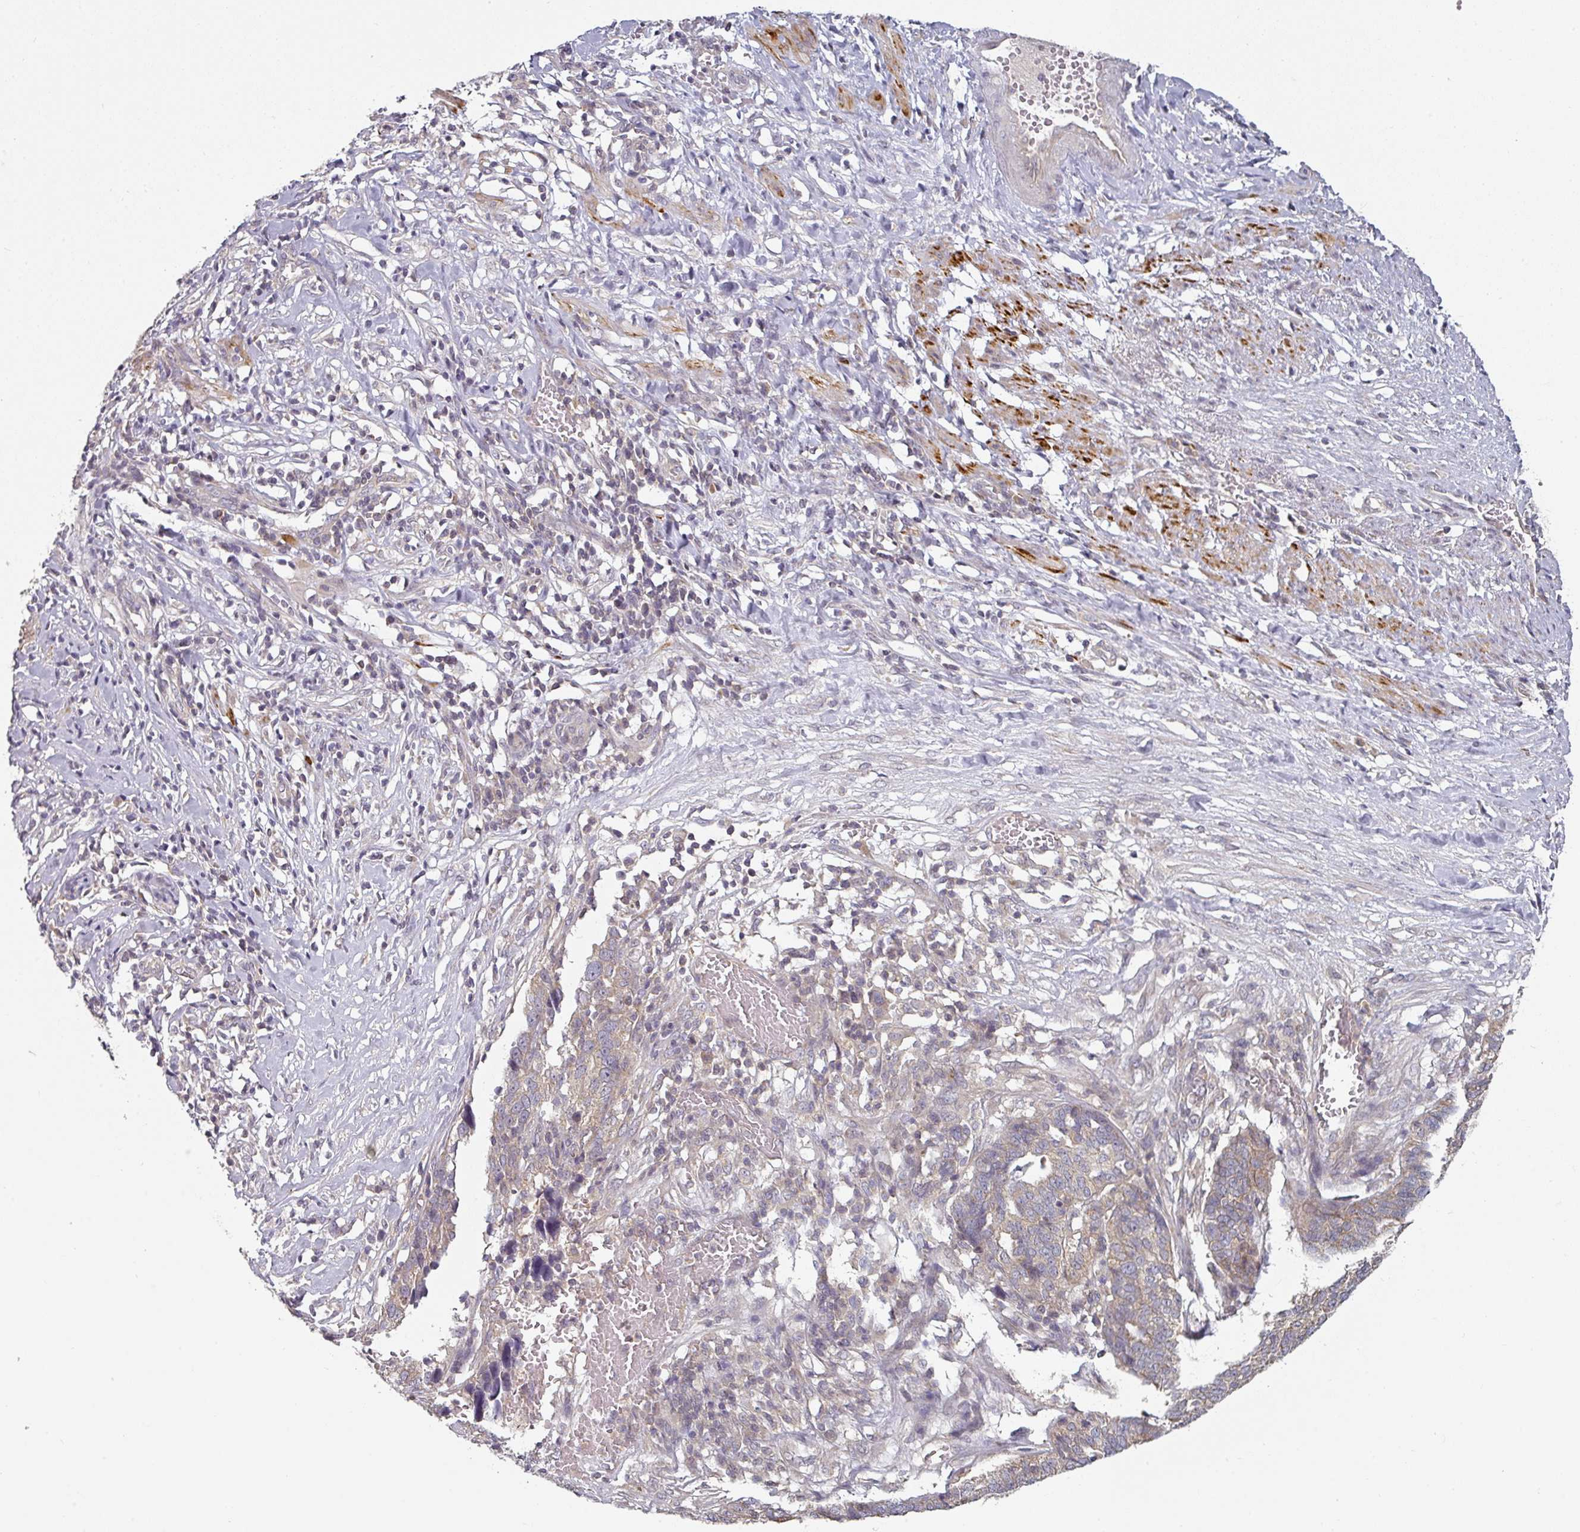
{"staining": {"intensity": "weak", "quantity": "<25%", "location": "cytoplasmic/membranous"}, "tissue": "ovarian cancer", "cell_type": "Tumor cells", "image_type": "cancer", "snomed": [{"axis": "morphology", "description": "Cystadenocarcinoma, serous, NOS"}, {"axis": "topography", "description": "Ovary"}], "caption": "Tumor cells are negative for brown protein staining in ovarian serous cystadenocarcinoma.", "gene": "MAP2K2", "patient": {"sex": "female", "age": 59}}